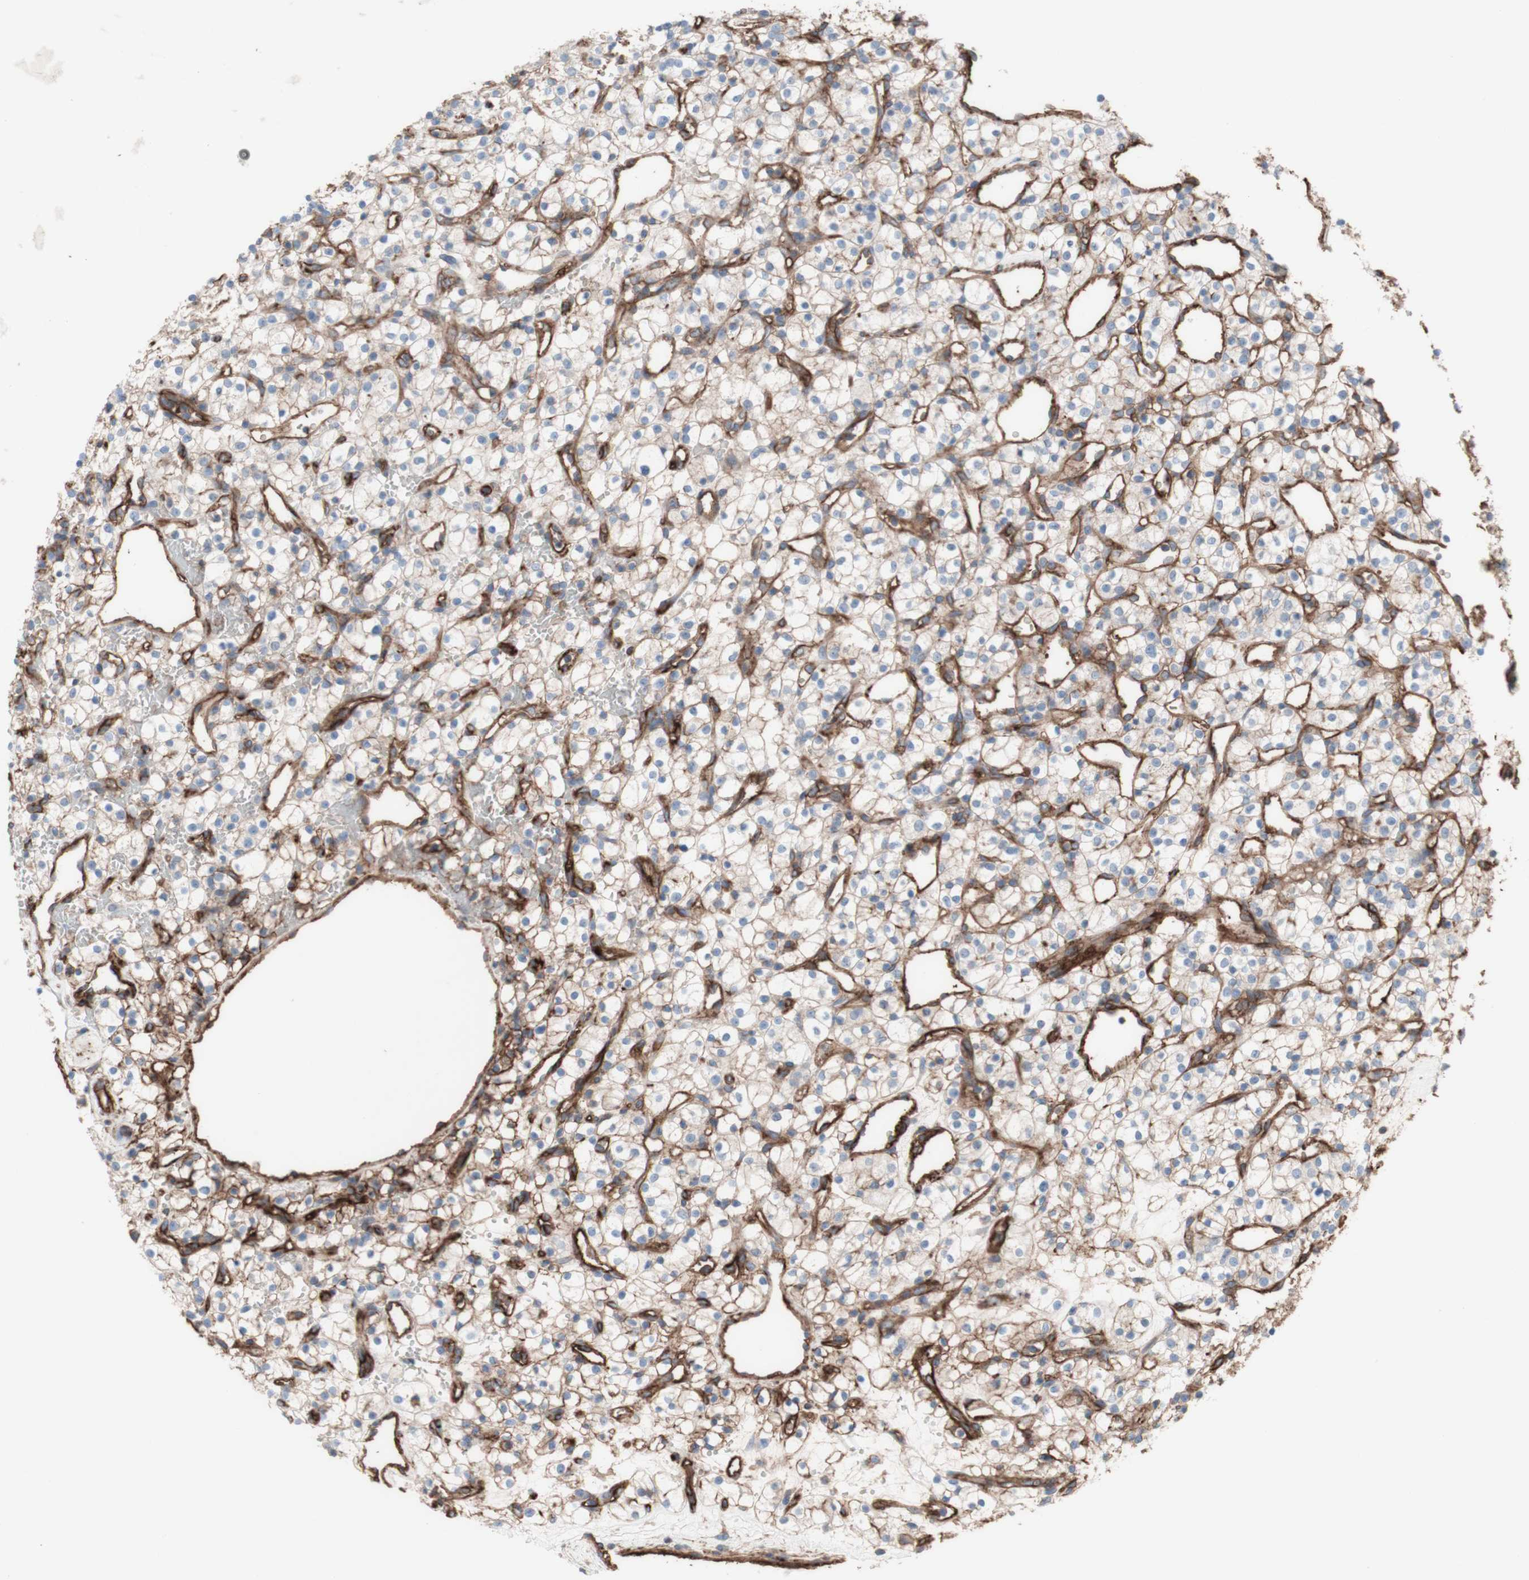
{"staining": {"intensity": "negative", "quantity": "none", "location": "none"}, "tissue": "renal cancer", "cell_type": "Tumor cells", "image_type": "cancer", "snomed": [{"axis": "morphology", "description": "Adenocarcinoma, NOS"}, {"axis": "topography", "description": "Kidney"}], "caption": "Human adenocarcinoma (renal) stained for a protein using IHC shows no positivity in tumor cells.", "gene": "CD46", "patient": {"sex": "female", "age": 60}}